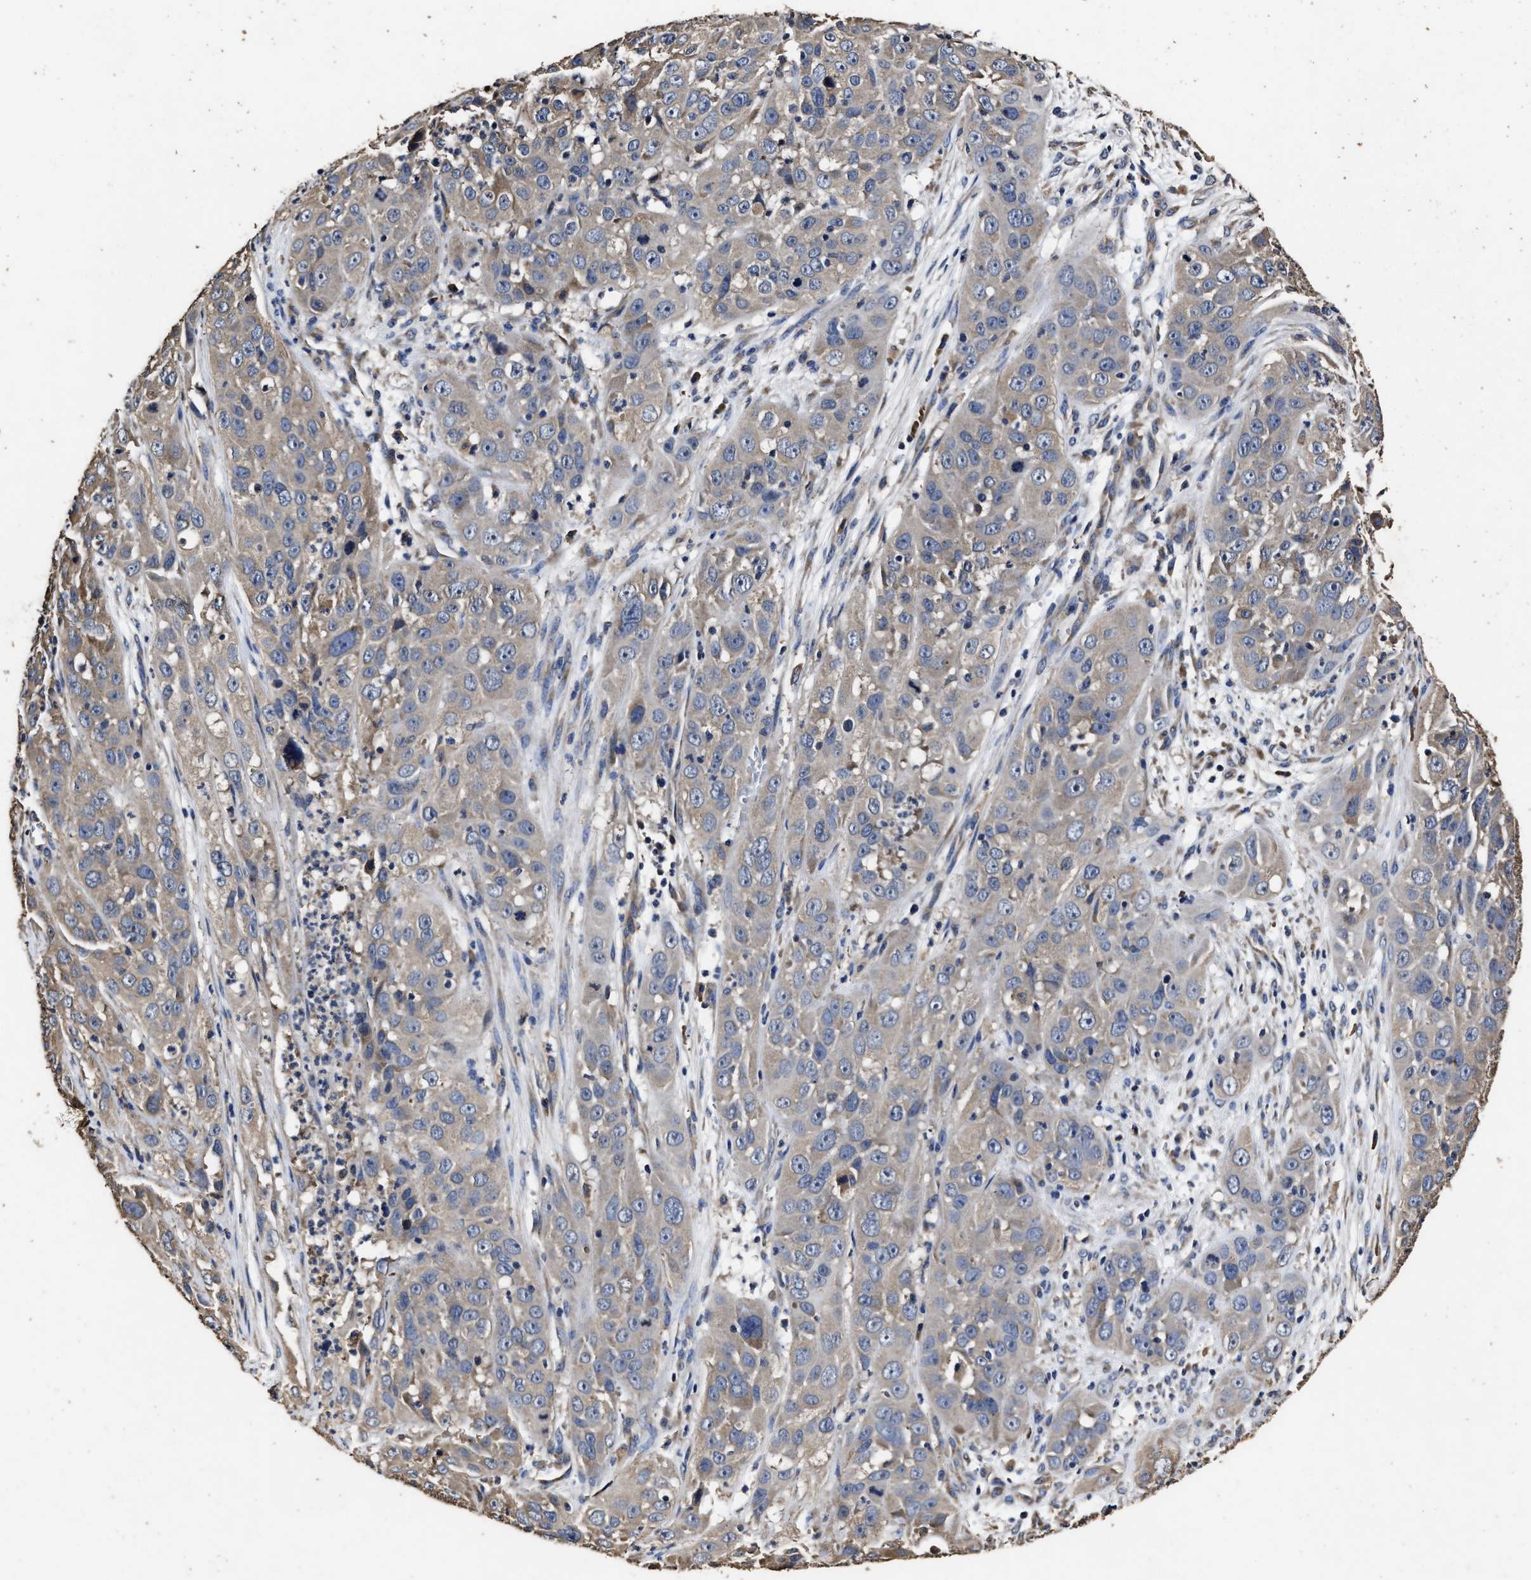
{"staining": {"intensity": "weak", "quantity": ">75%", "location": "cytoplasmic/membranous"}, "tissue": "cervical cancer", "cell_type": "Tumor cells", "image_type": "cancer", "snomed": [{"axis": "morphology", "description": "Squamous cell carcinoma, NOS"}, {"axis": "topography", "description": "Cervix"}], "caption": "Immunohistochemistry of cervical cancer (squamous cell carcinoma) reveals low levels of weak cytoplasmic/membranous positivity in approximately >75% of tumor cells.", "gene": "PPM1K", "patient": {"sex": "female", "age": 32}}